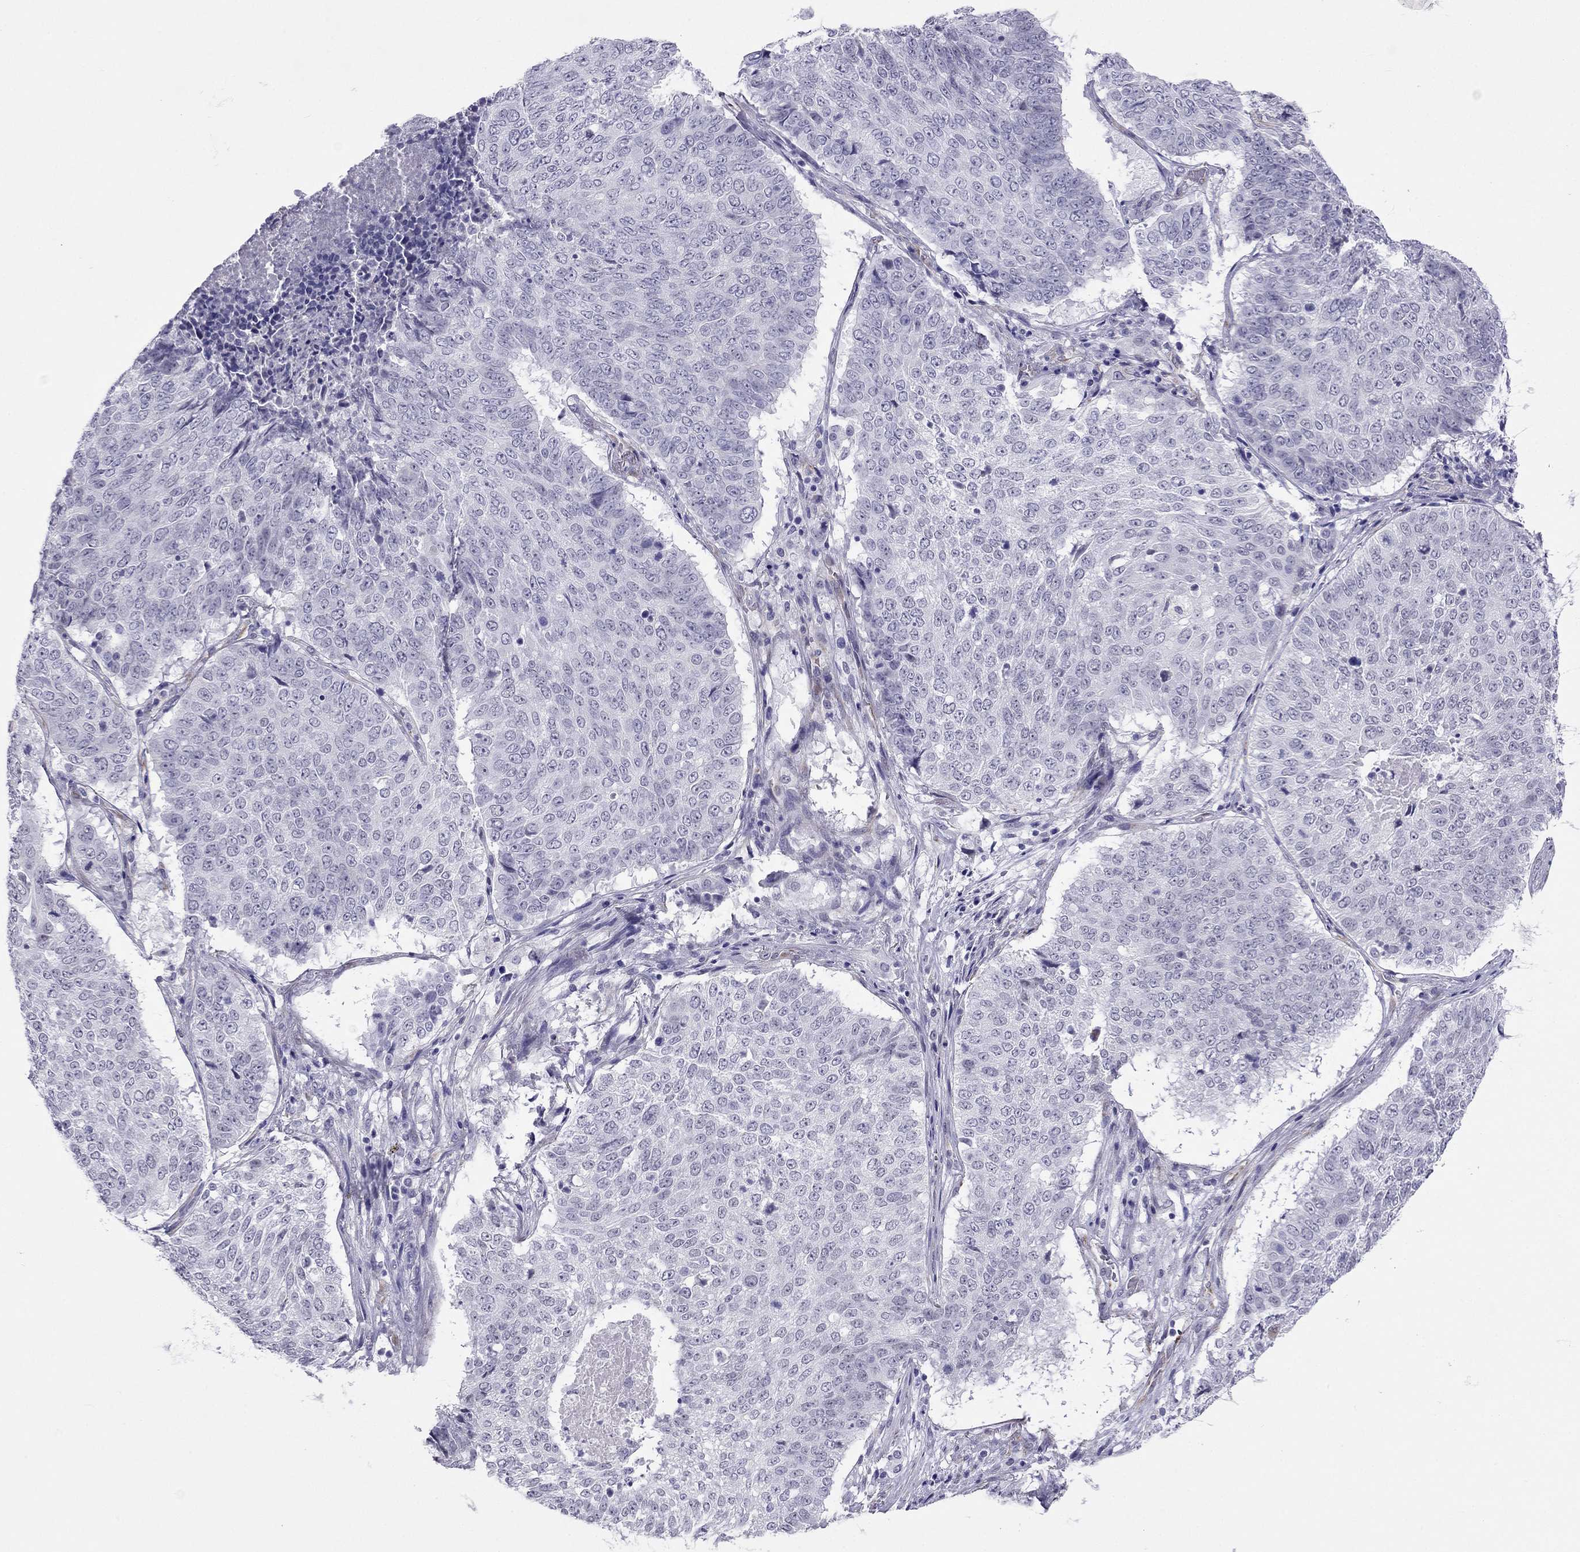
{"staining": {"intensity": "negative", "quantity": "none", "location": "none"}, "tissue": "lung cancer", "cell_type": "Tumor cells", "image_type": "cancer", "snomed": [{"axis": "morphology", "description": "Squamous cell carcinoma, NOS"}, {"axis": "topography", "description": "Lung"}], "caption": "Lung cancer (squamous cell carcinoma) was stained to show a protein in brown. There is no significant staining in tumor cells.", "gene": "CROCC2", "patient": {"sex": "male", "age": 64}}